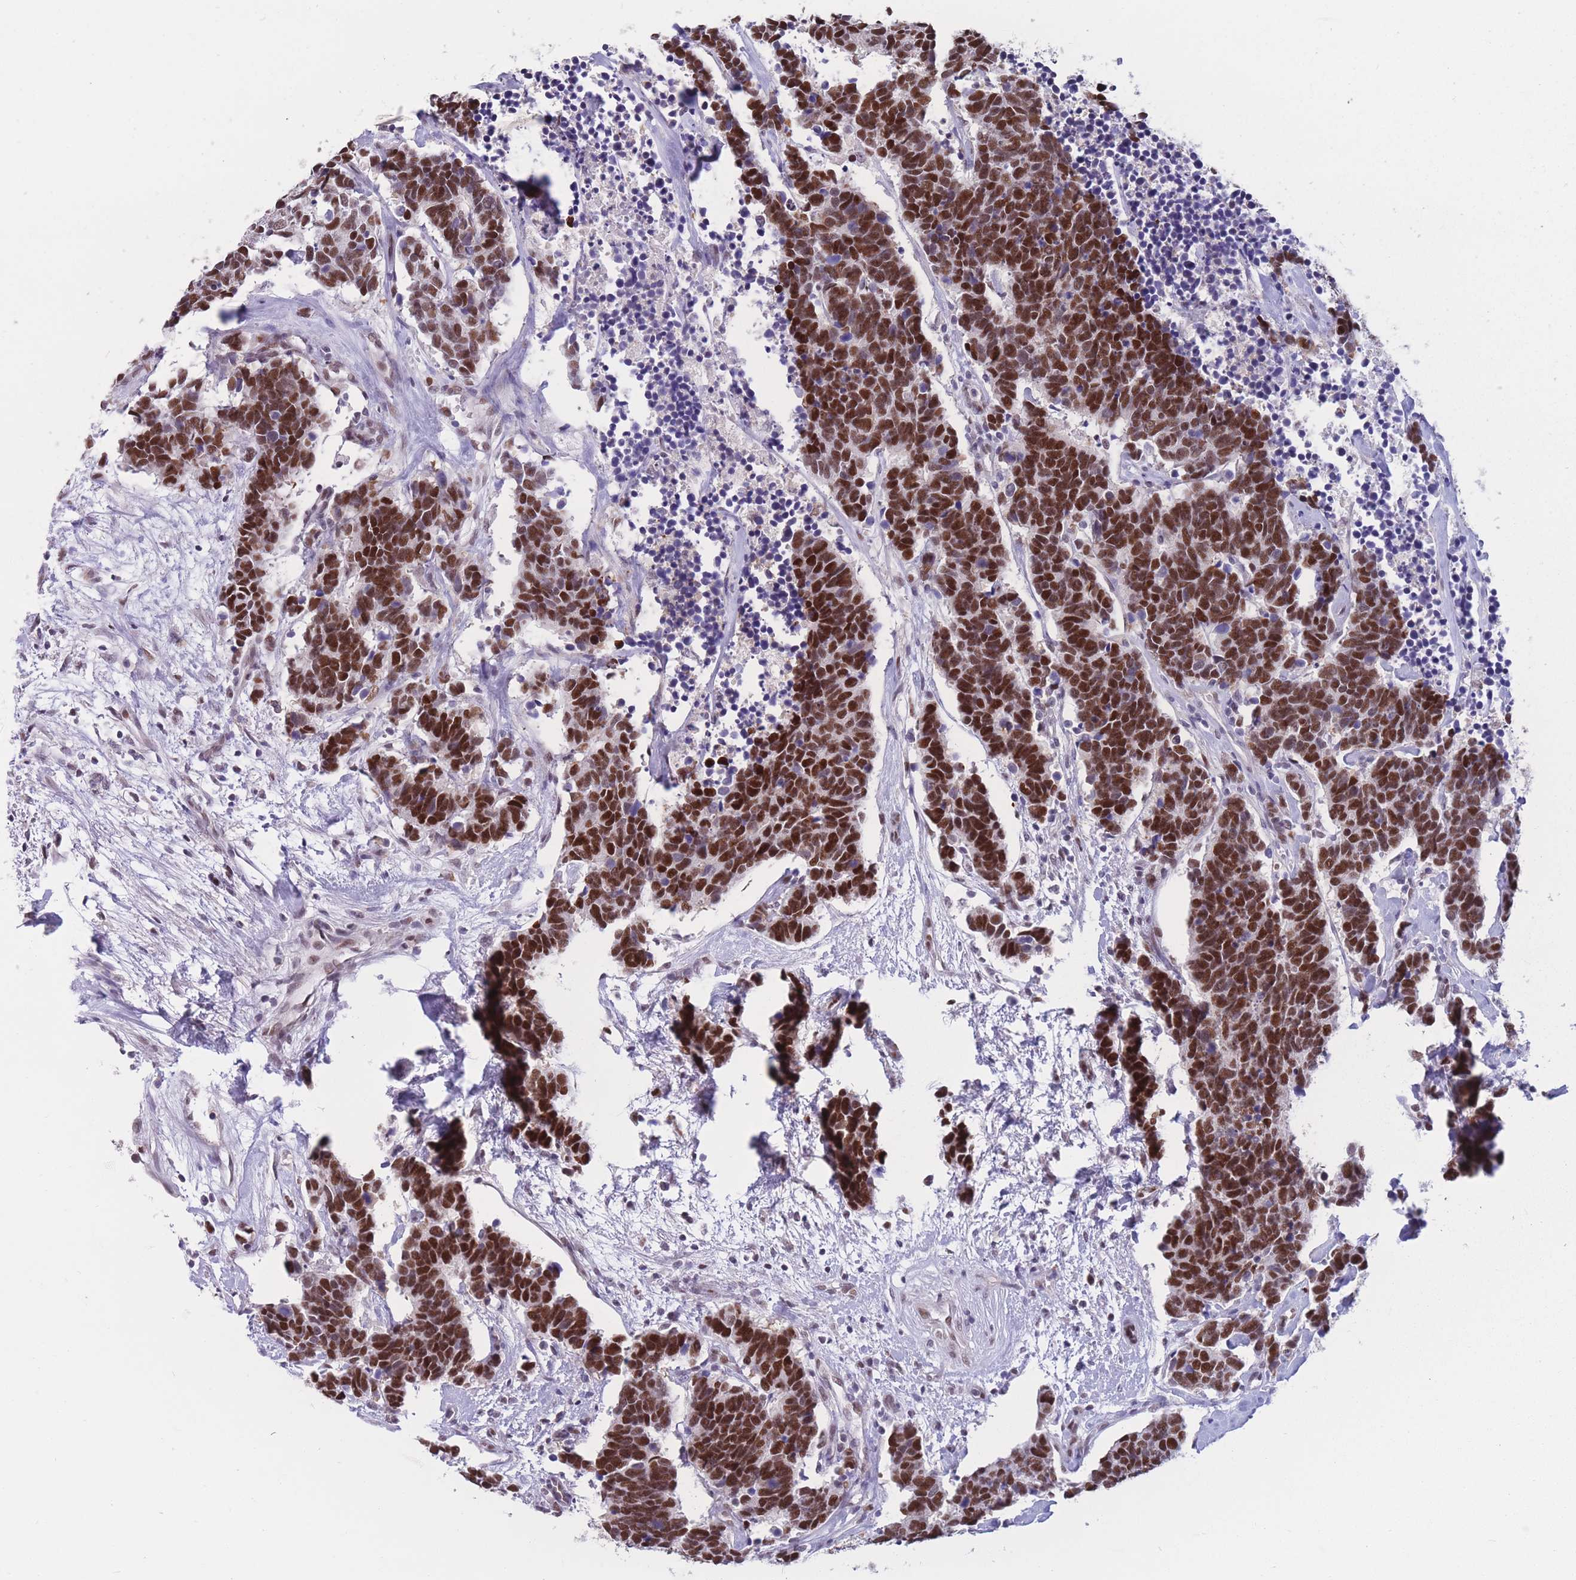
{"staining": {"intensity": "strong", "quantity": ">75%", "location": "nuclear"}, "tissue": "carcinoid", "cell_type": "Tumor cells", "image_type": "cancer", "snomed": [{"axis": "morphology", "description": "Carcinoma, NOS"}, {"axis": "morphology", "description": "Carcinoid, malignant, NOS"}, {"axis": "topography", "description": "Urinary bladder"}], "caption": "A micrograph of carcinoma stained for a protein displays strong nuclear brown staining in tumor cells. Nuclei are stained in blue.", "gene": "NASP", "patient": {"sex": "male", "age": 57}}